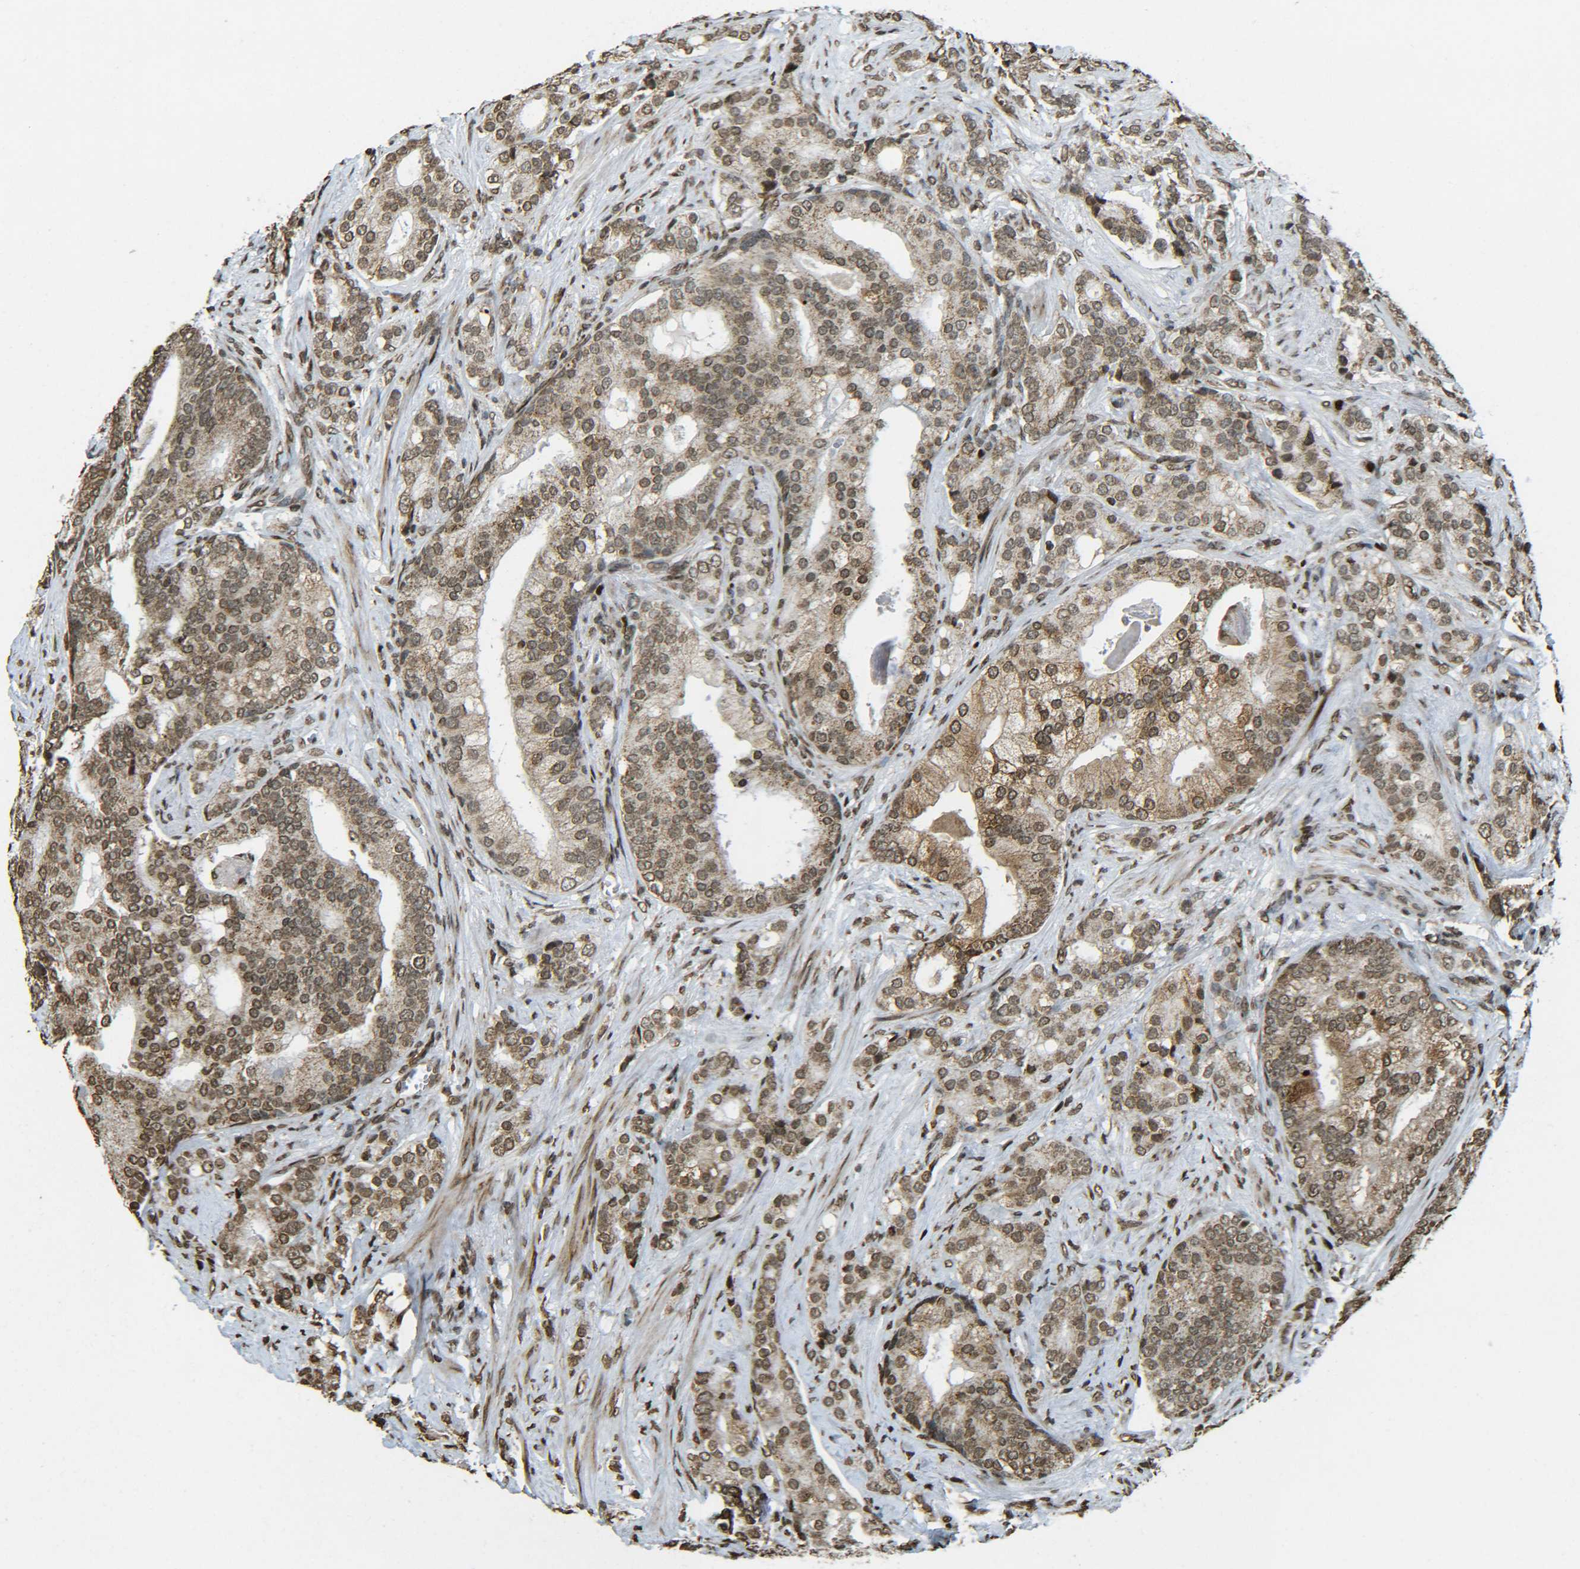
{"staining": {"intensity": "moderate", "quantity": ">75%", "location": "cytoplasmic/membranous,nuclear"}, "tissue": "prostate cancer", "cell_type": "Tumor cells", "image_type": "cancer", "snomed": [{"axis": "morphology", "description": "Adenocarcinoma, Low grade"}, {"axis": "topography", "description": "Prostate"}], "caption": "This histopathology image shows immunohistochemistry (IHC) staining of human prostate cancer, with medium moderate cytoplasmic/membranous and nuclear staining in approximately >75% of tumor cells.", "gene": "NEUROG2", "patient": {"sex": "male", "age": 58}}